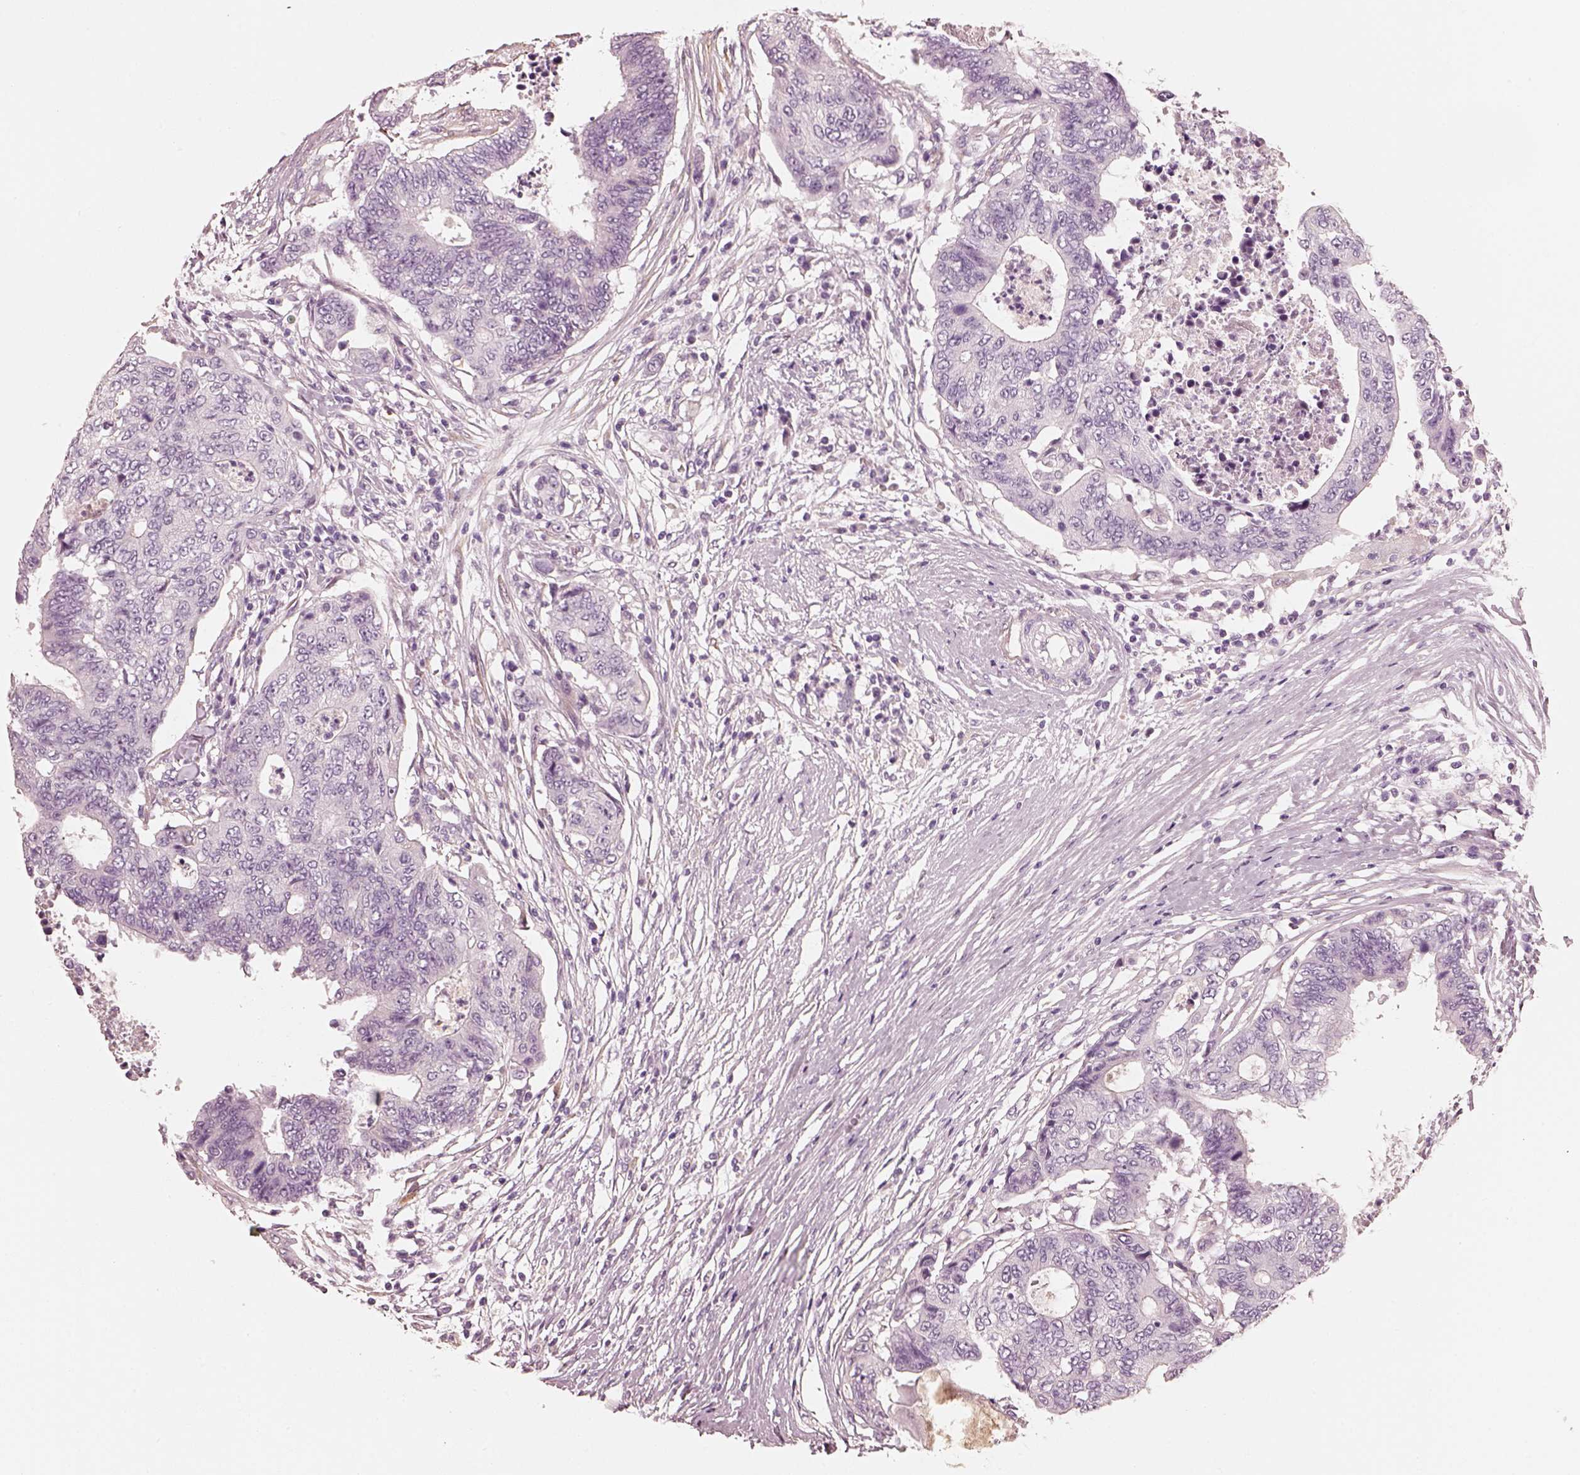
{"staining": {"intensity": "negative", "quantity": "none", "location": "none"}, "tissue": "colorectal cancer", "cell_type": "Tumor cells", "image_type": "cancer", "snomed": [{"axis": "morphology", "description": "Adenocarcinoma, NOS"}, {"axis": "topography", "description": "Colon"}], "caption": "This is a micrograph of immunohistochemistry (IHC) staining of colorectal cancer (adenocarcinoma), which shows no expression in tumor cells.", "gene": "RS1", "patient": {"sex": "female", "age": 48}}